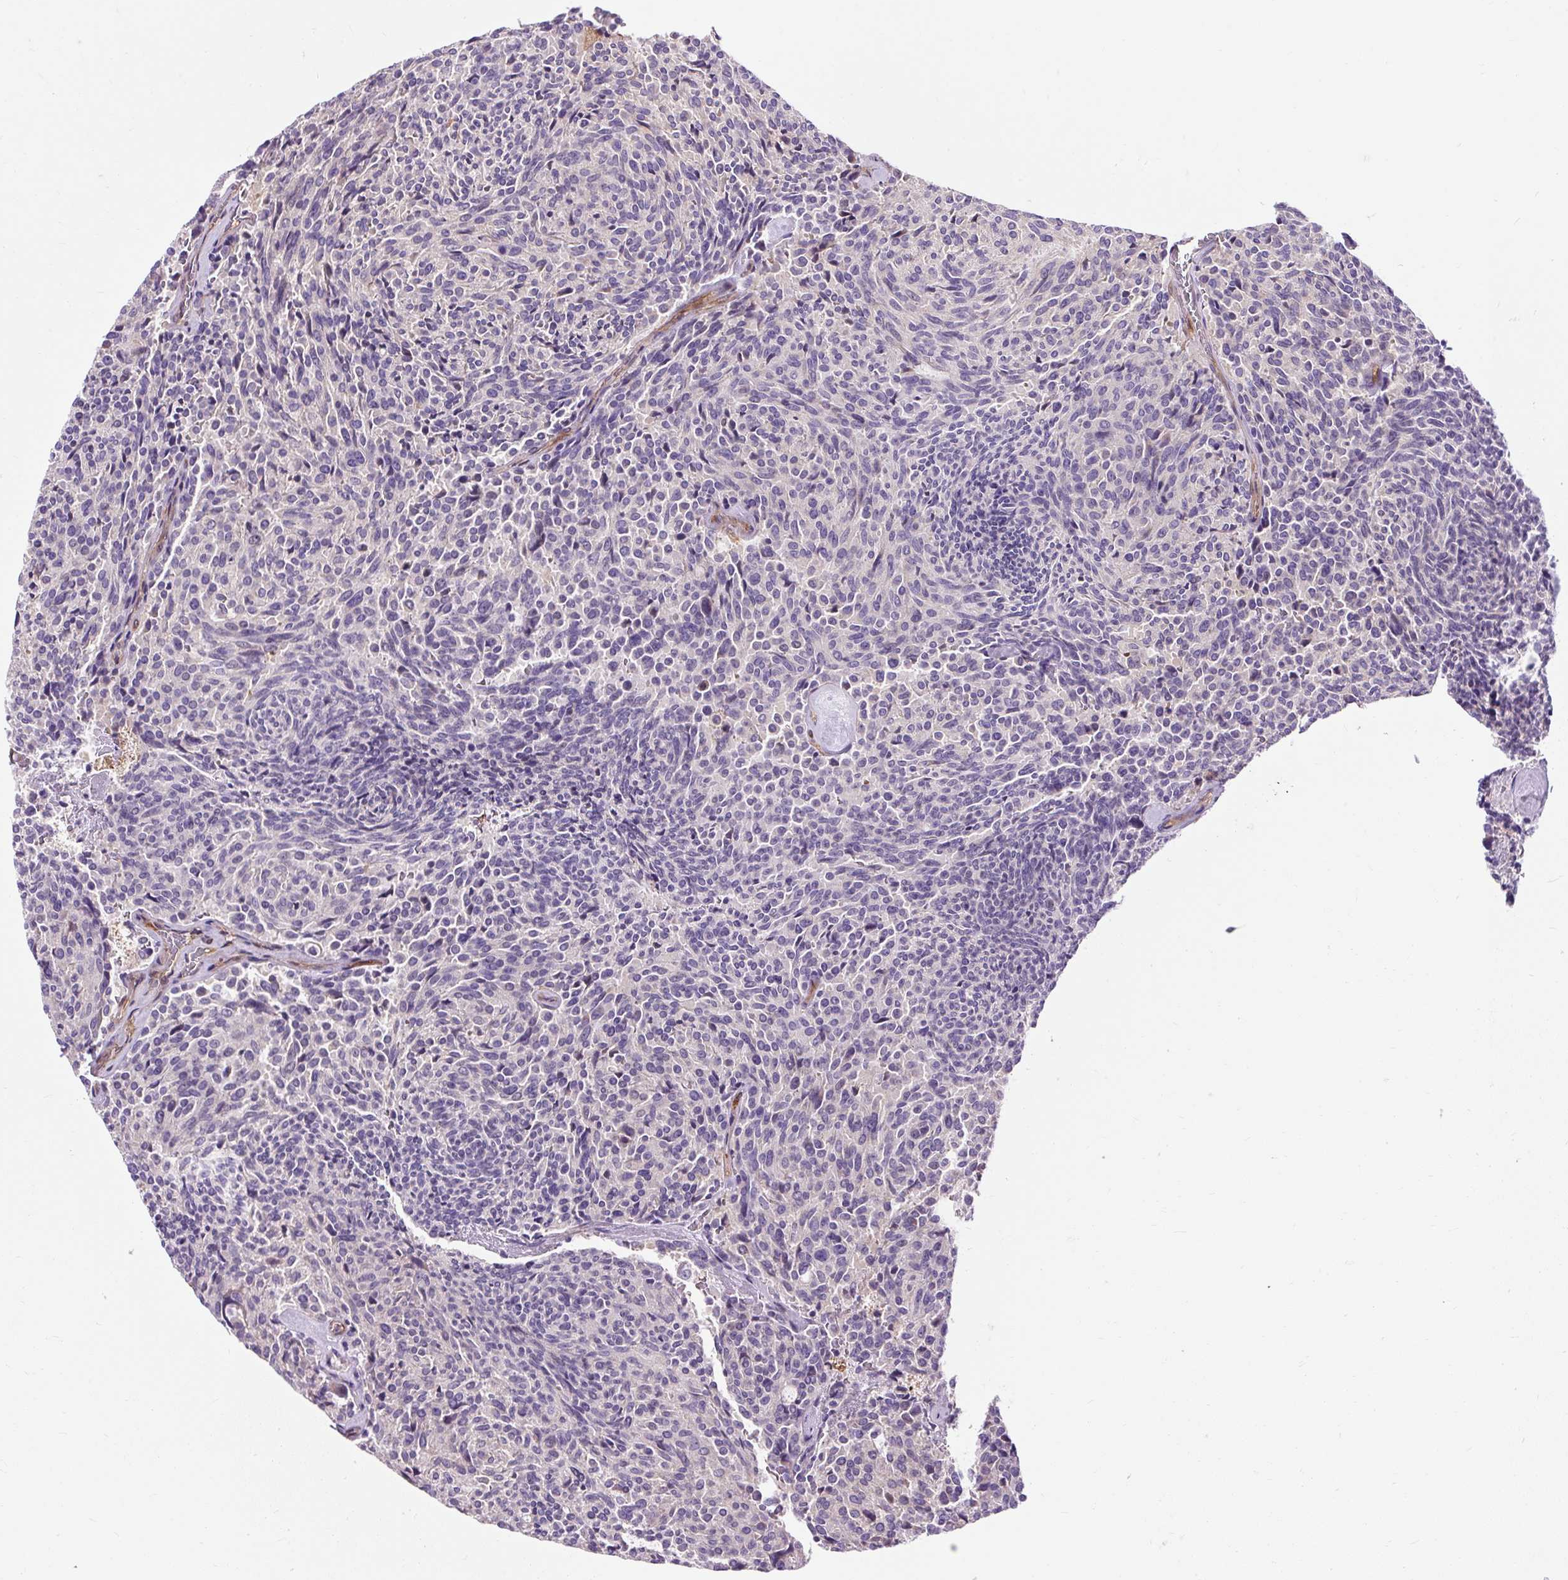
{"staining": {"intensity": "negative", "quantity": "none", "location": "none"}, "tissue": "carcinoid", "cell_type": "Tumor cells", "image_type": "cancer", "snomed": [{"axis": "morphology", "description": "Carcinoid, malignant, NOS"}, {"axis": "topography", "description": "Pancreas"}], "caption": "Immunohistochemistry (IHC) micrograph of neoplastic tissue: human malignant carcinoid stained with DAB (3,3'-diaminobenzidine) displays no significant protein staining in tumor cells.", "gene": "PCDHGB3", "patient": {"sex": "female", "age": 54}}